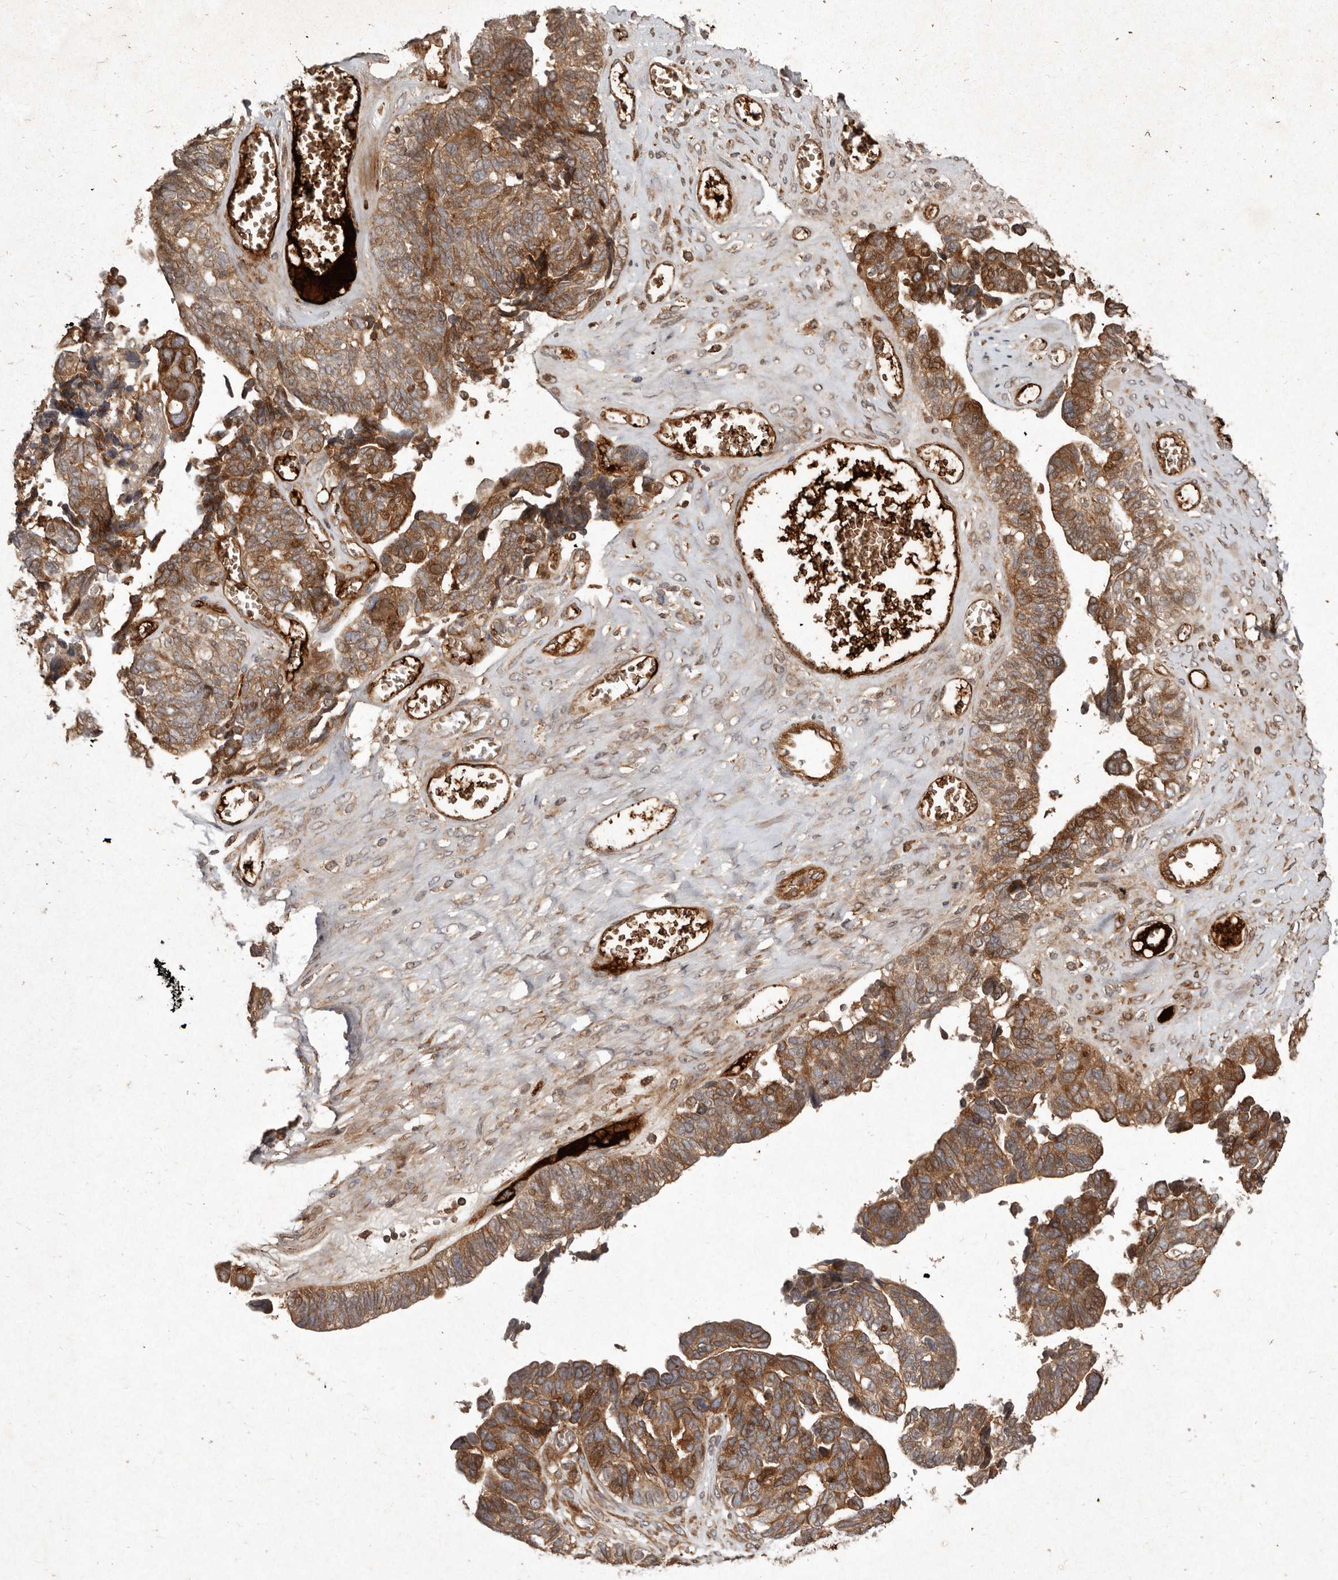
{"staining": {"intensity": "moderate", "quantity": ">75%", "location": "cytoplasmic/membranous"}, "tissue": "ovarian cancer", "cell_type": "Tumor cells", "image_type": "cancer", "snomed": [{"axis": "morphology", "description": "Cystadenocarcinoma, serous, NOS"}, {"axis": "topography", "description": "Ovary"}], "caption": "IHC (DAB) staining of human ovarian serous cystadenocarcinoma demonstrates moderate cytoplasmic/membranous protein staining in approximately >75% of tumor cells.", "gene": "SEMA3A", "patient": {"sex": "female", "age": 79}}